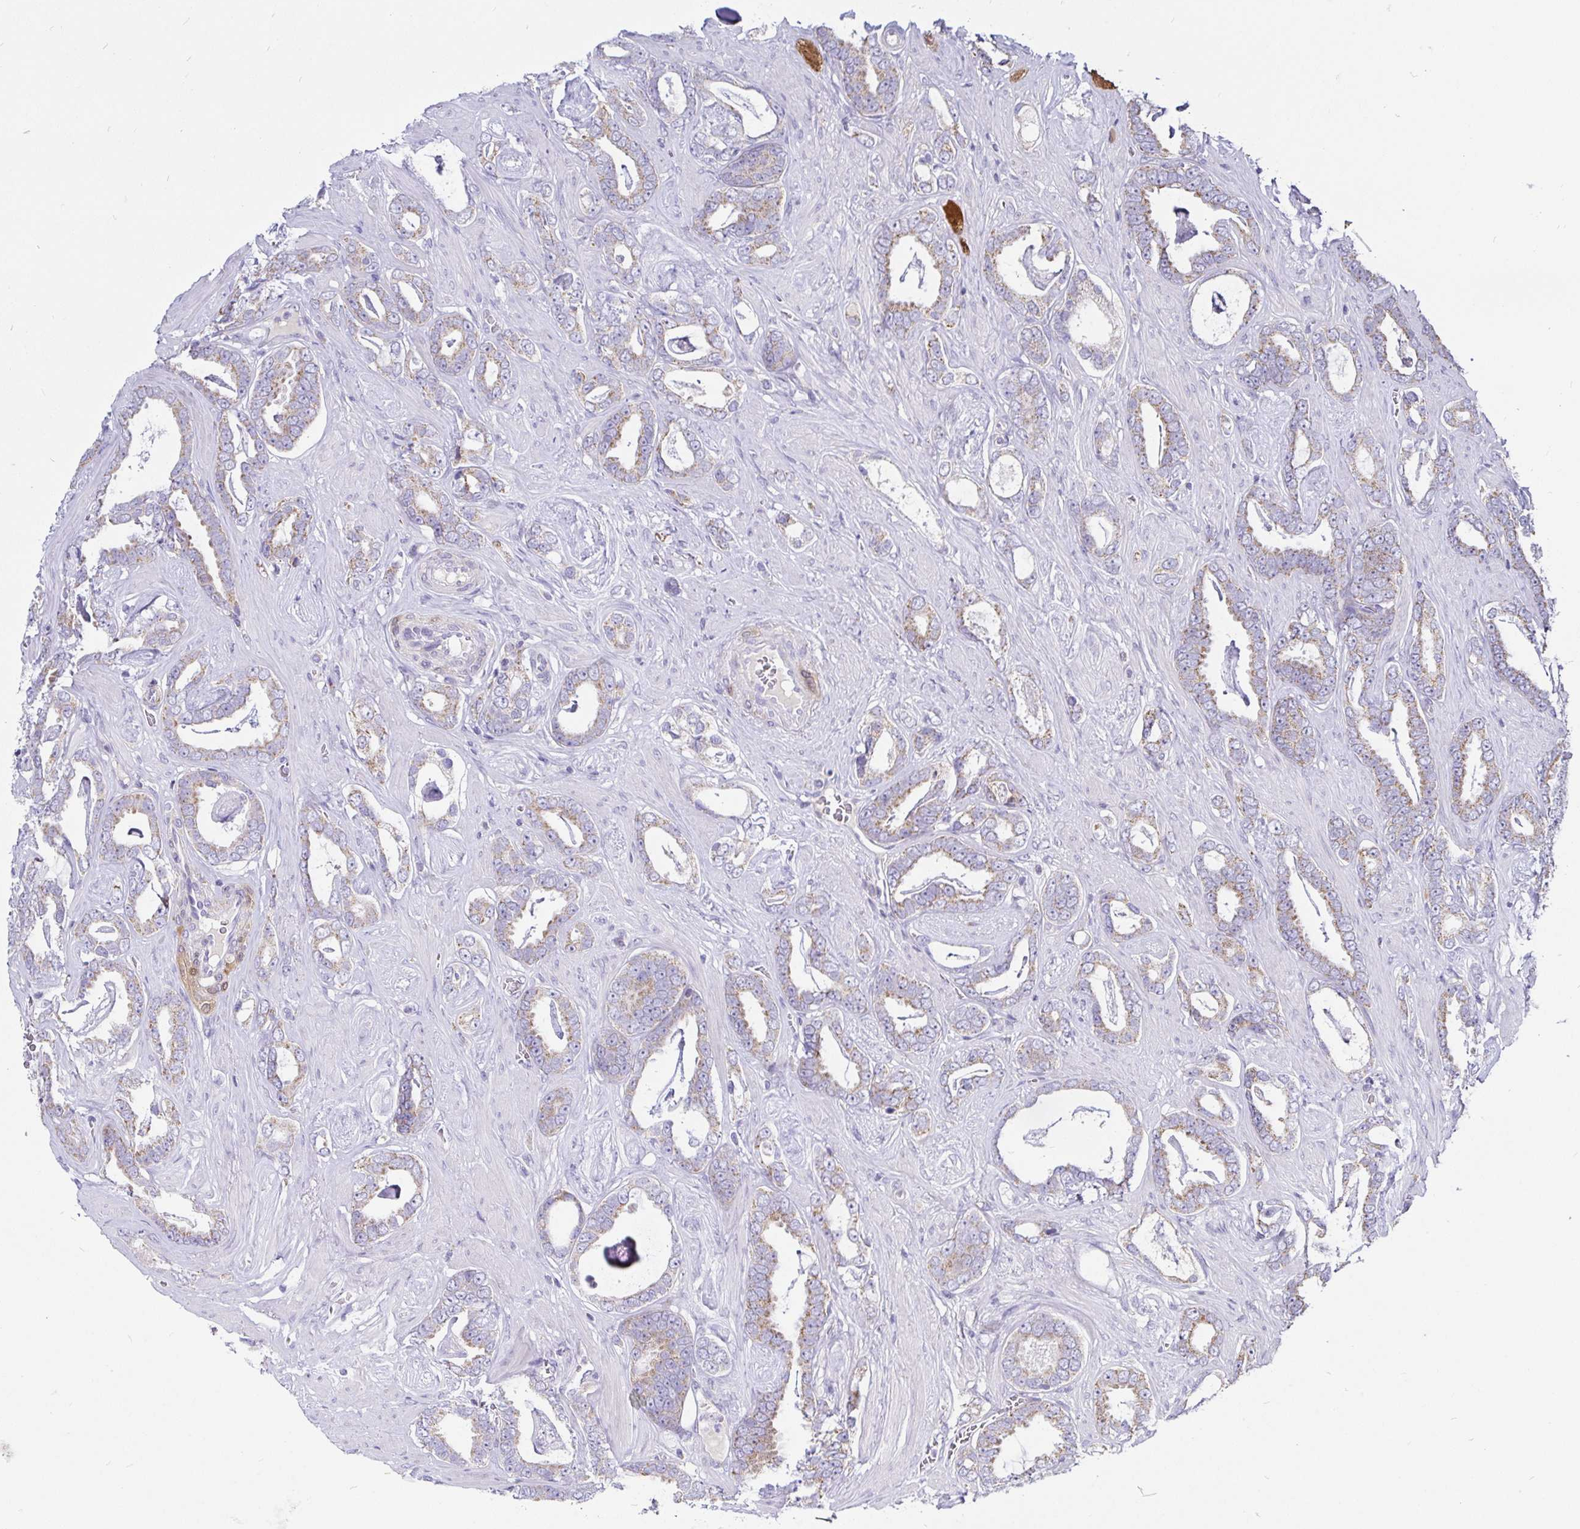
{"staining": {"intensity": "weak", "quantity": "25%-75%", "location": "cytoplasmic/membranous"}, "tissue": "prostate cancer", "cell_type": "Tumor cells", "image_type": "cancer", "snomed": [{"axis": "morphology", "description": "Adenocarcinoma, High grade"}, {"axis": "topography", "description": "Prostate"}], "caption": "Adenocarcinoma (high-grade) (prostate) stained for a protein reveals weak cytoplasmic/membranous positivity in tumor cells. (Stains: DAB (3,3'-diaminobenzidine) in brown, nuclei in blue, Microscopy: brightfield microscopy at high magnification).", "gene": "PGAM2", "patient": {"sex": "male", "age": 63}}